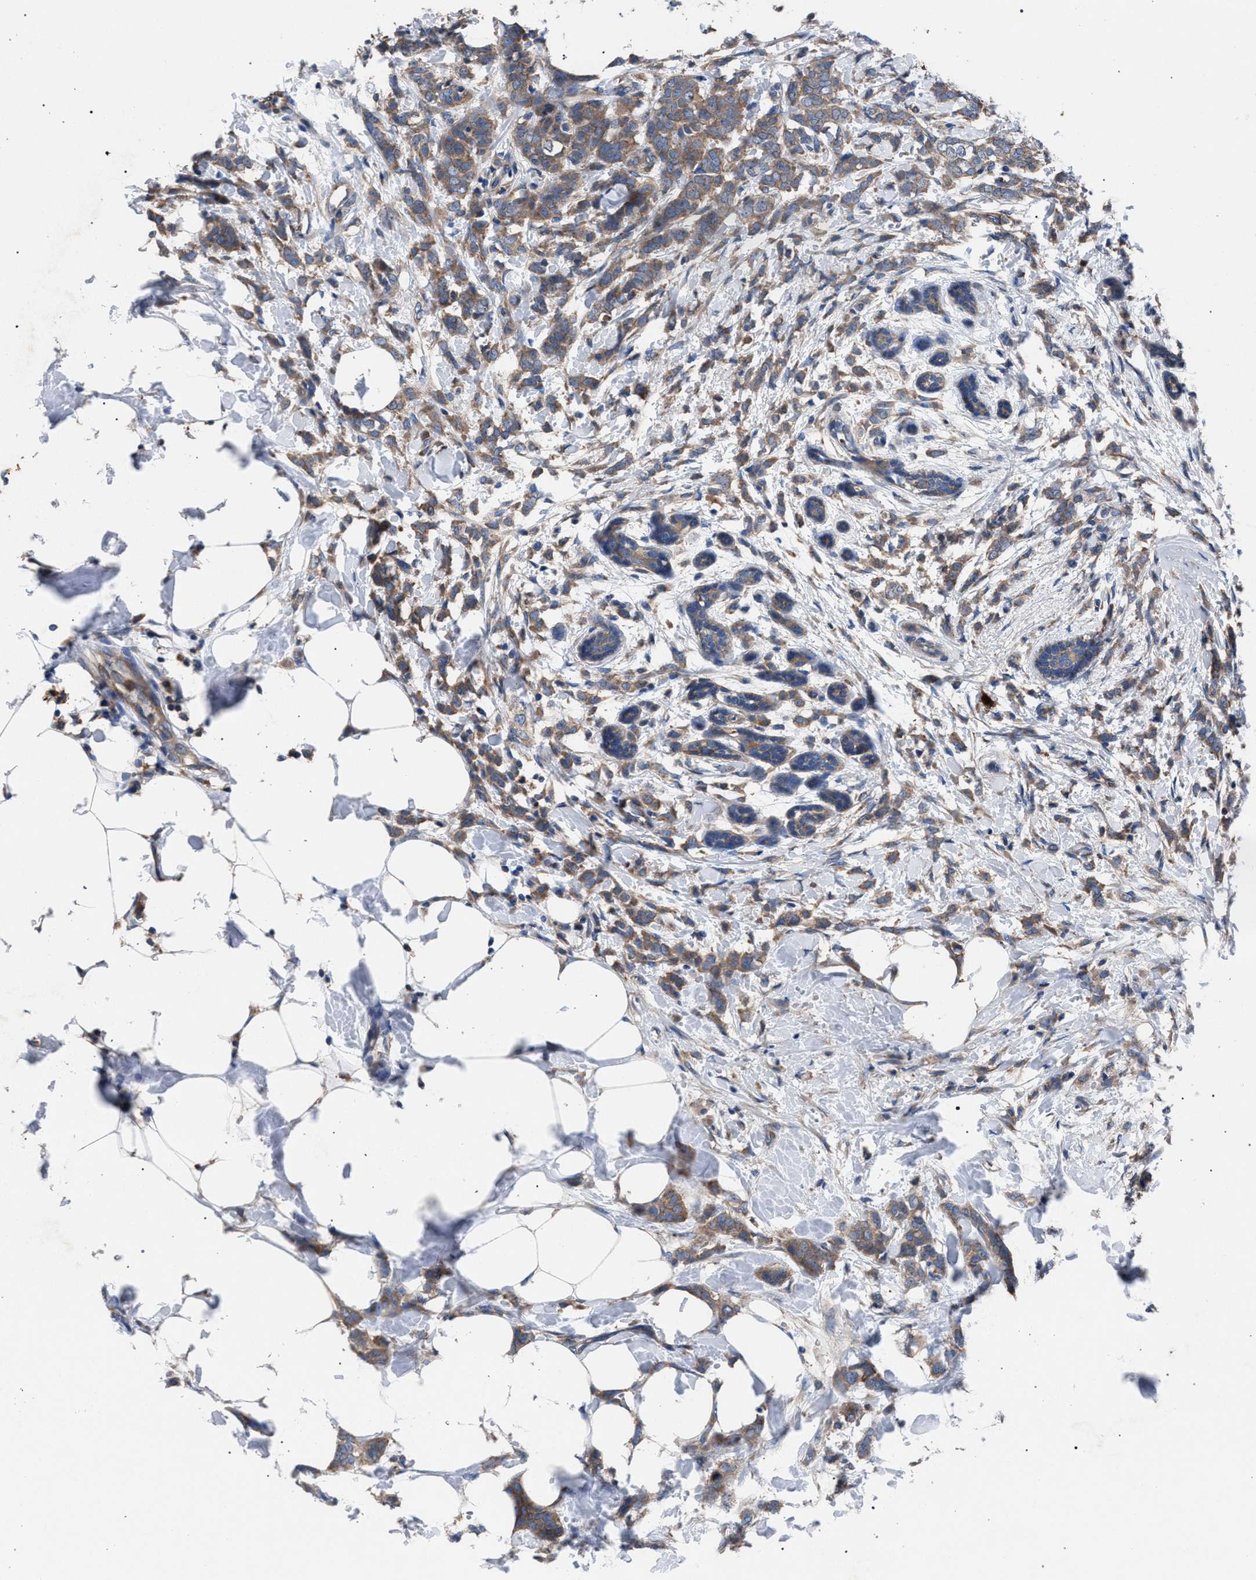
{"staining": {"intensity": "moderate", "quantity": ">75%", "location": "cytoplasmic/membranous"}, "tissue": "breast cancer", "cell_type": "Tumor cells", "image_type": "cancer", "snomed": [{"axis": "morphology", "description": "Lobular carcinoma, in situ"}, {"axis": "morphology", "description": "Lobular carcinoma"}, {"axis": "topography", "description": "Breast"}], "caption": "Immunohistochemical staining of human breast lobular carcinoma shows medium levels of moderate cytoplasmic/membranous expression in about >75% of tumor cells.", "gene": "ATP6V0A1", "patient": {"sex": "female", "age": 41}}